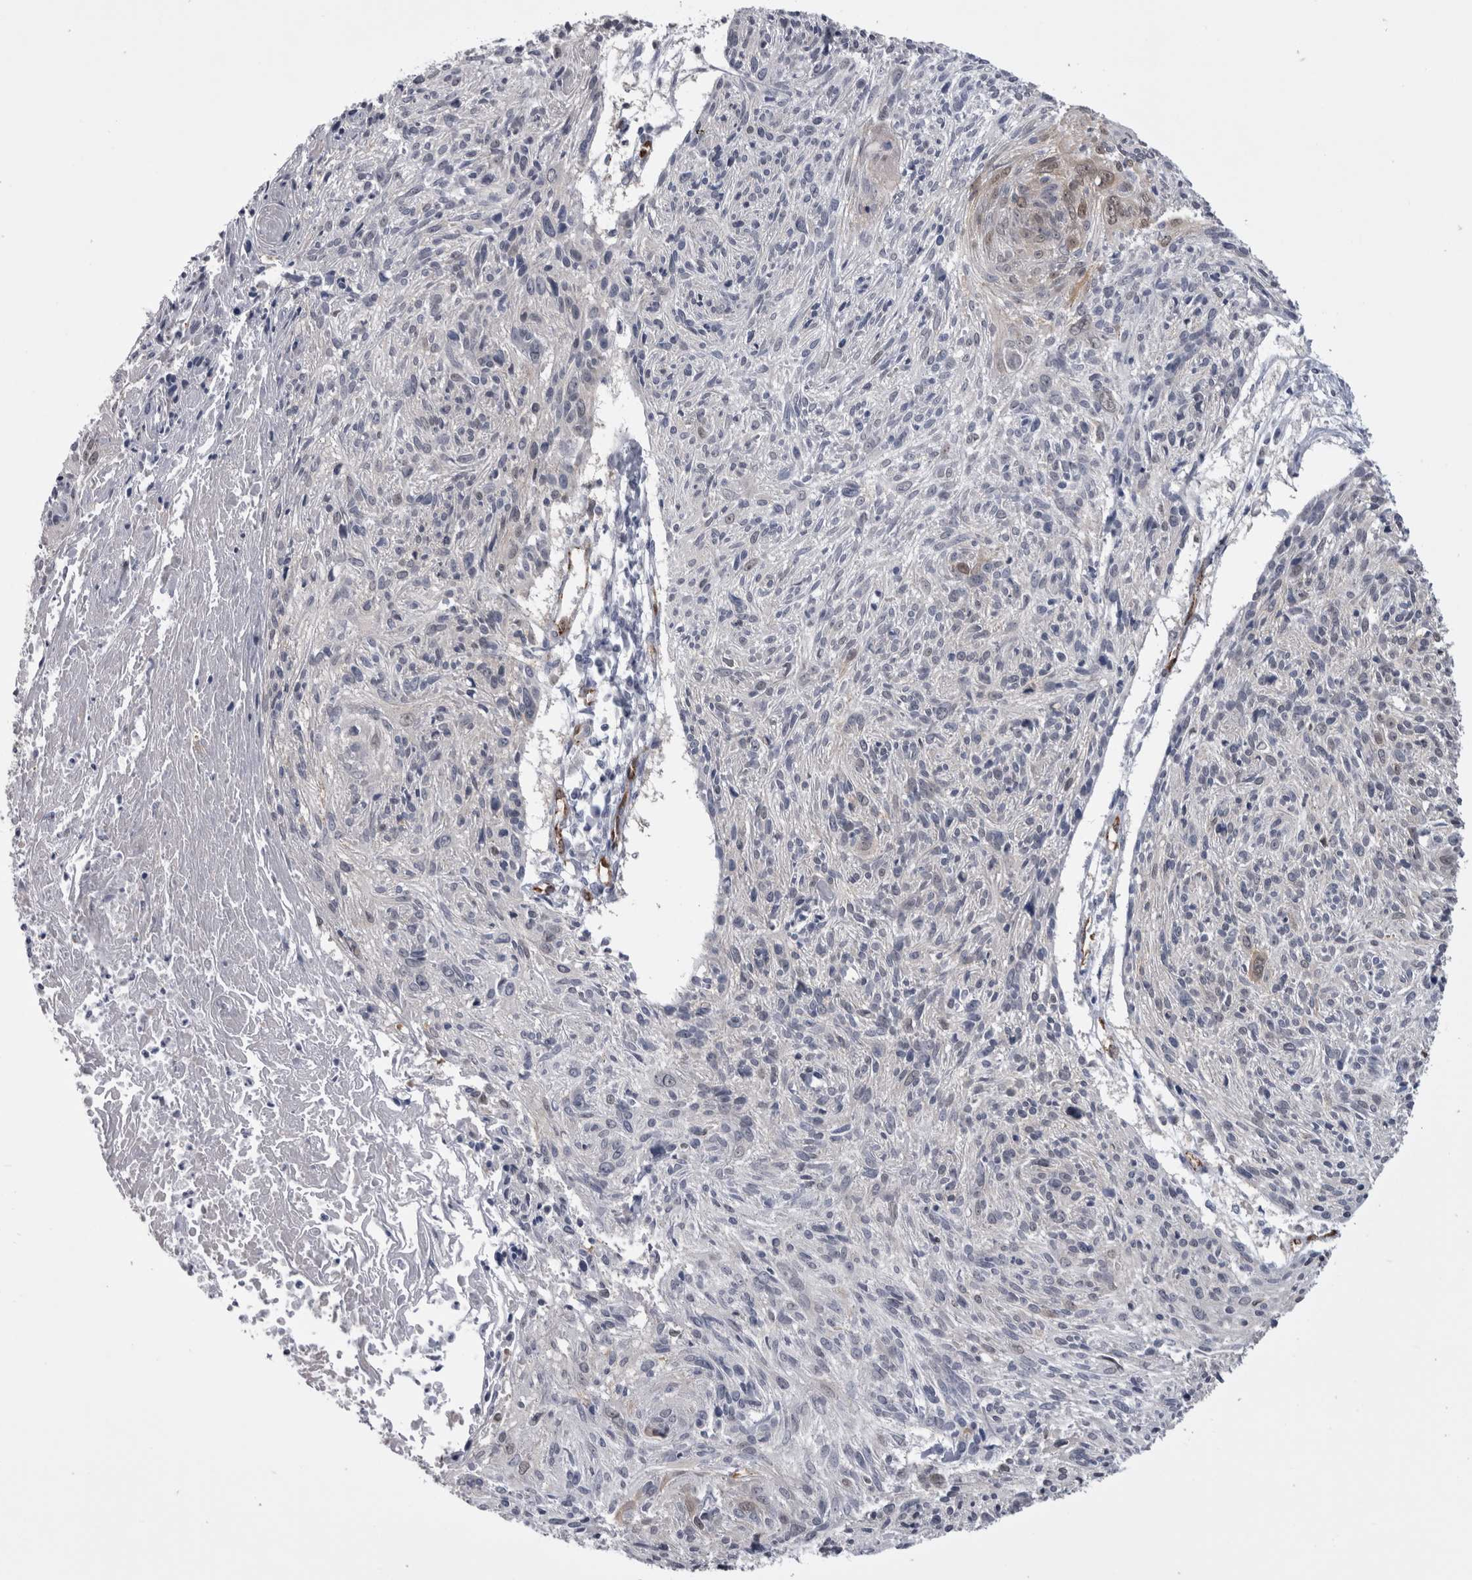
{"staining": {"intensity": "weak", "quantity": "25%-75%", "location": "cytoplasmic/membranous"}, "tissue": "cervical cancer", "cell_type": "Tumor cells", "image_type": "cancer", "snomed": [{"axis": "morphology", "description": "Squamous cell carcinoma, NOS"}, {"axis": "topography", "description": "Cervix"}], "caption": "Weak cytoplasmic/membranous positivity for a protein is seen in about 25%-75% of tumor cells of cervical cancer (squamous cell carcinoma) using IHC.", "gene": "ACOT7", "patient": {"sex": "female", "age": 51}}